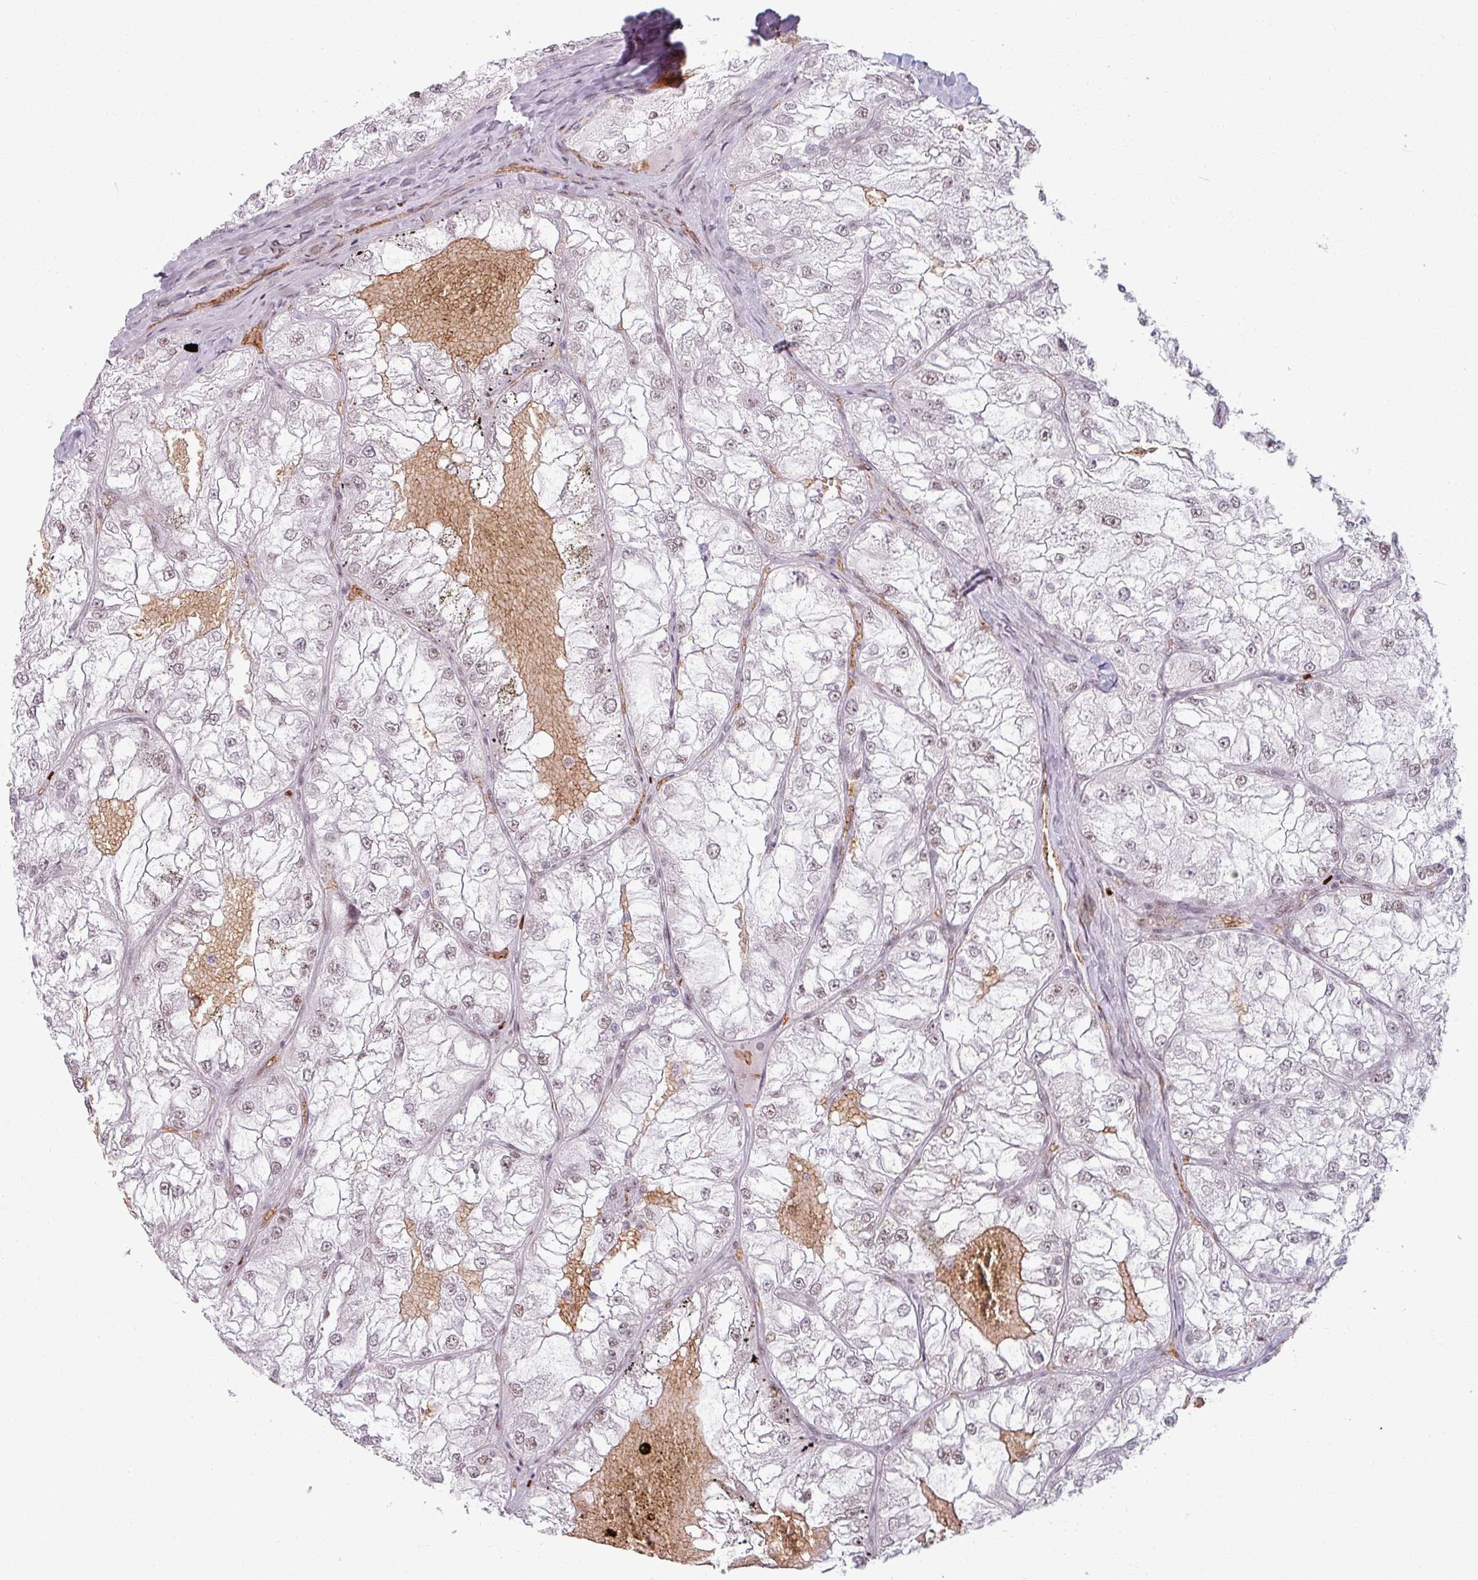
{"staining": {"intensity": "weak", "quantity": ">75%", "location": "nuclear"}, "tissue": "renal cancer", "cell_type": "Tumor cells", "image_type": "cancer", "snomed": [{"axis": "morphology", "description": "Adenocarcinoma, NOS"}, {"axis": "topography", "description": "Kidney"}], "caption": "A histopathology image of renal cancer stained for a protein displays weak nuclear brown staining in tumor cells.", "gene": "NCOR1", "patient": {"sex": "female", "age": 72}}